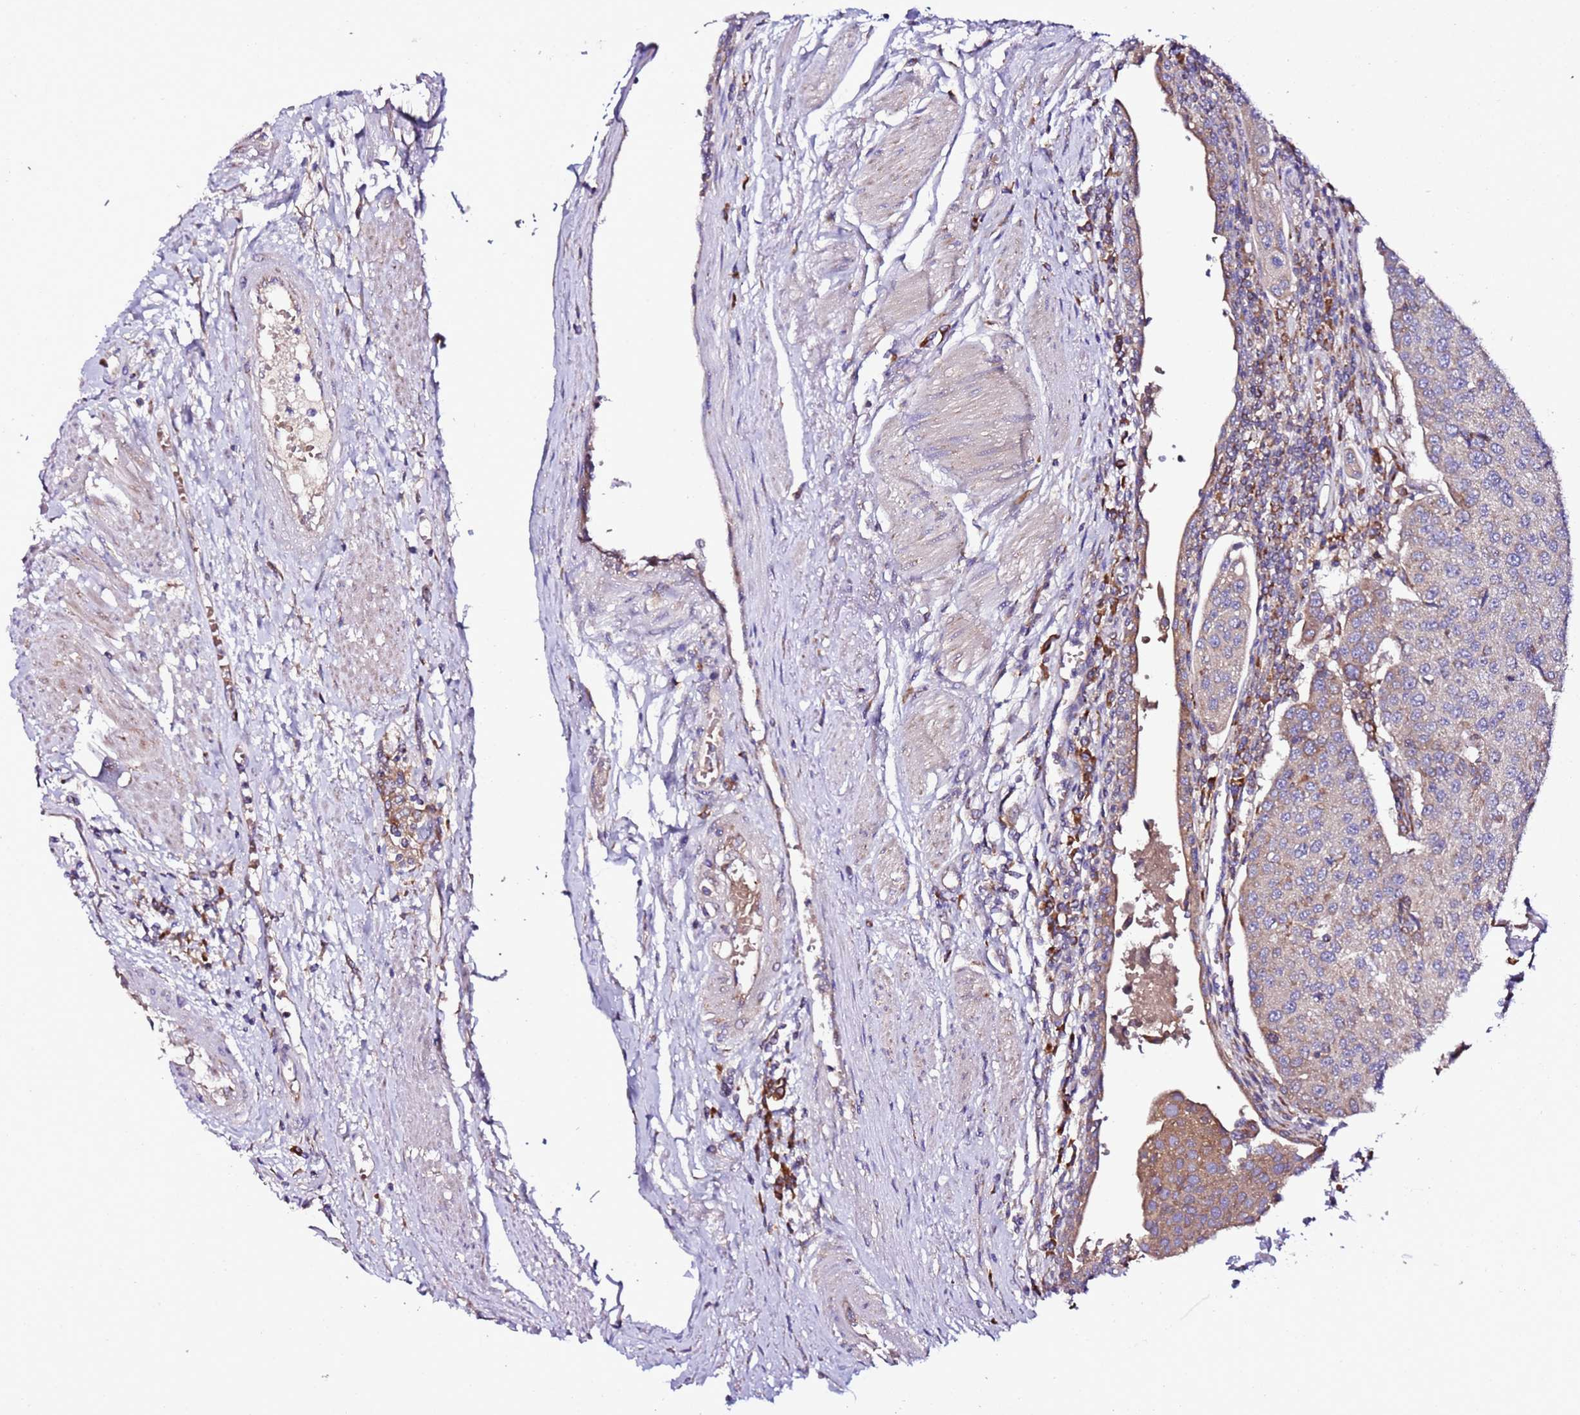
{"staining": {"intensity": "moderate", "quantity": "<25%", "location": "cytoplasmic/membranous"}, "tissue": "urothelial cancer", "cell_type": "Tumor cells", "image_type": "cancer", "snomed": [{"axis": "morphology", "description": "Urothelial carcinoma, High grade"}, {"axis": "topography", "description": "Urinary bladder"}], "caption": "About <25% of tumor cells in high-grade urothelial carcinoma display moderate cytoplasmic/membranous protein positivity as visualized by brown immunohistochemical staining.", "gene": "C19orf12", "patient": {"sex": "female", "age": 85}}